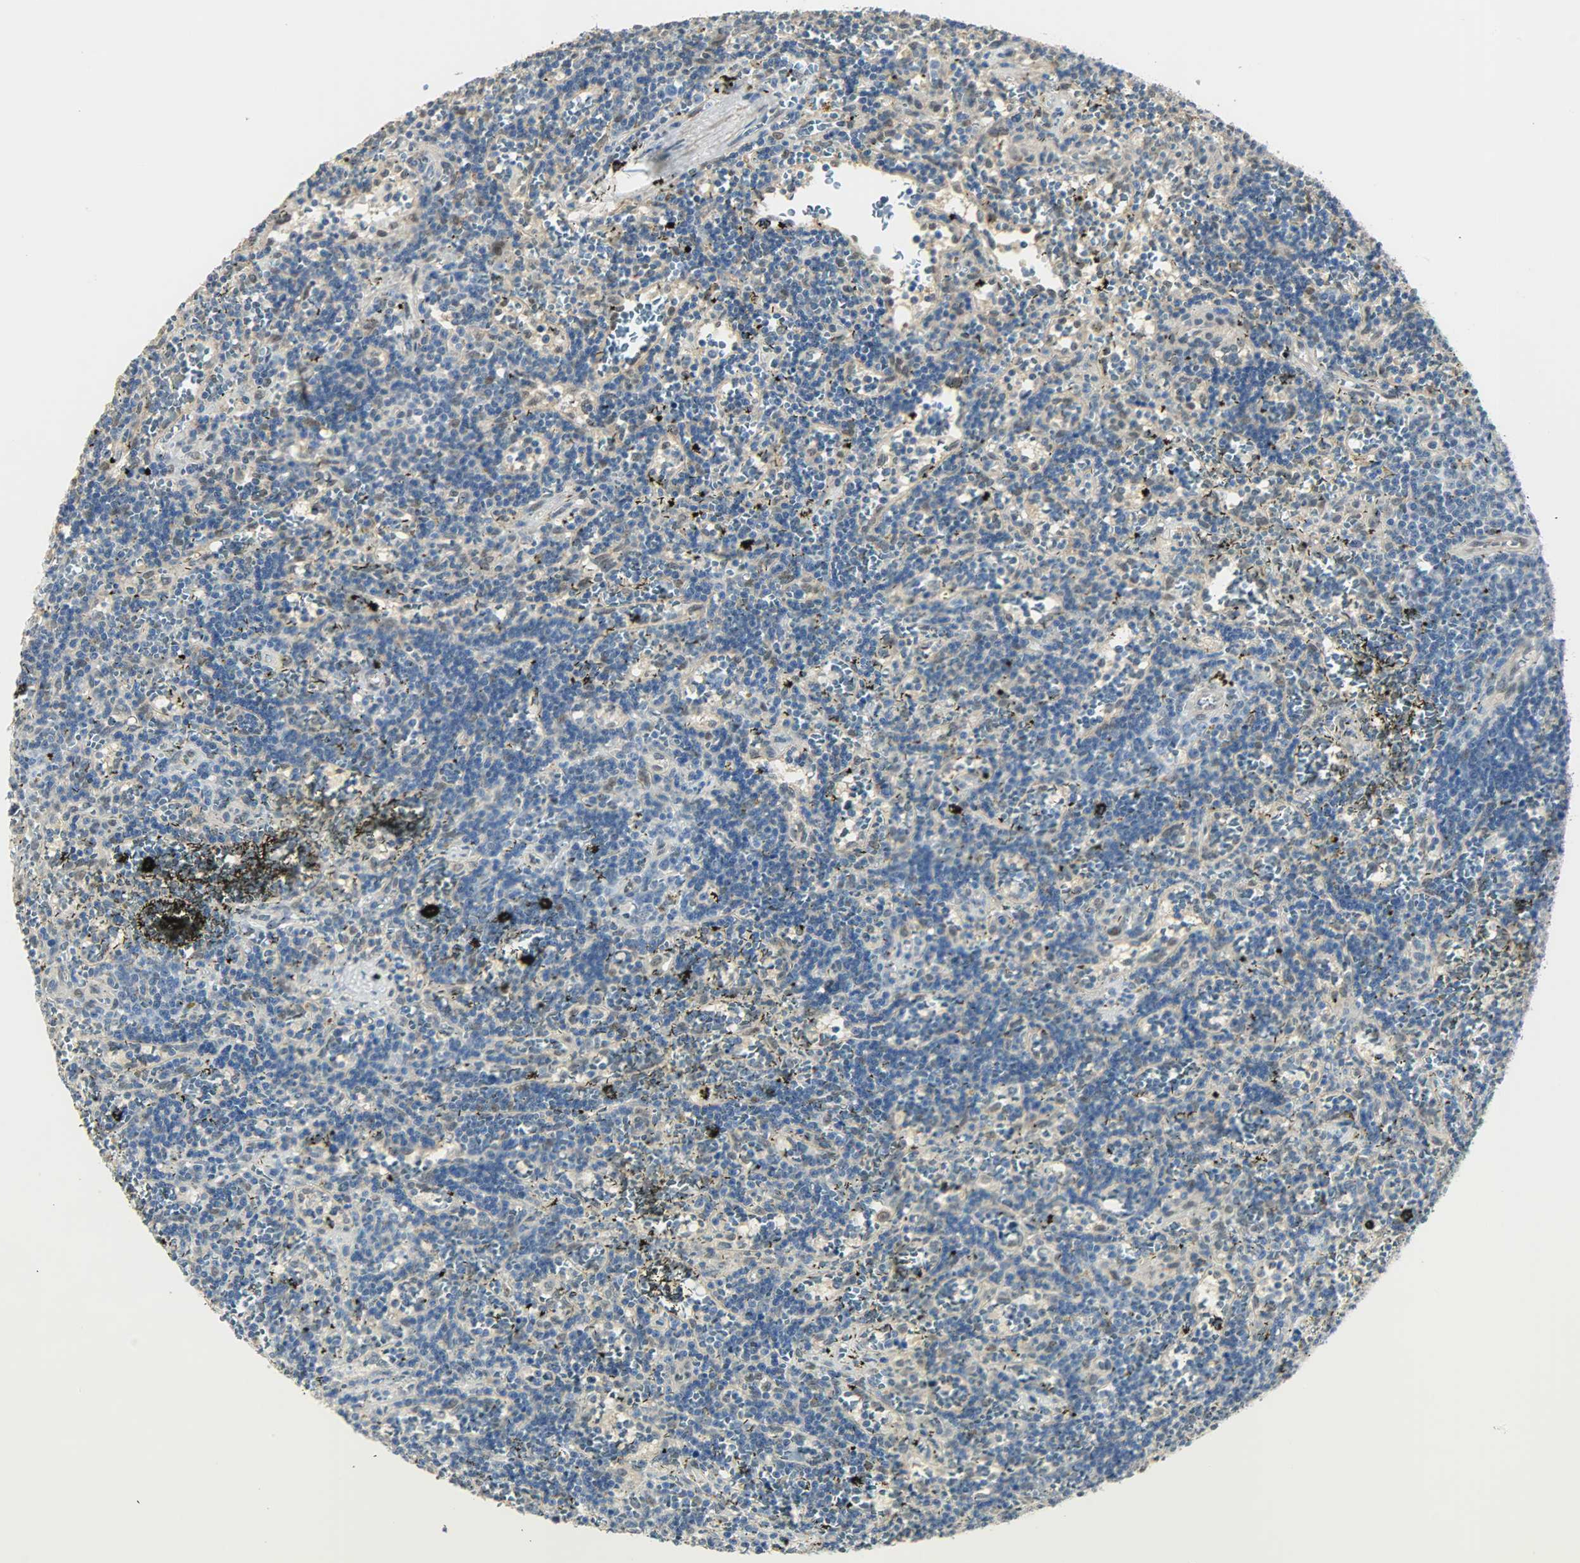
{"staining": {"intensity": "weak", "quantity": "<25%", "location": "nuclear"}, "tissue": "lymphoma", "cell_type": "Tumor cells", "image_type": "cancer", "snomed": [{"axis": "morphology", "description": "Malignant lymphoma, non-Hodgkin's type, Low grade"}, {"axis": "topography", "description": "Spleen"}], "caption": "Histopathology image shows no protein staining in tumor cells of low-grade malignant lymphoma, non-Hodgkin's type tissue. The staining was performed using DAB (3,3'-diaminobenzidine) to visualize the protein expression in brown, while the nuclei were stained in blue with hematoxylin (Magnification: 20x).", "gene": "NPEPL1", "patient": {"sex": "male", "age": 60}}